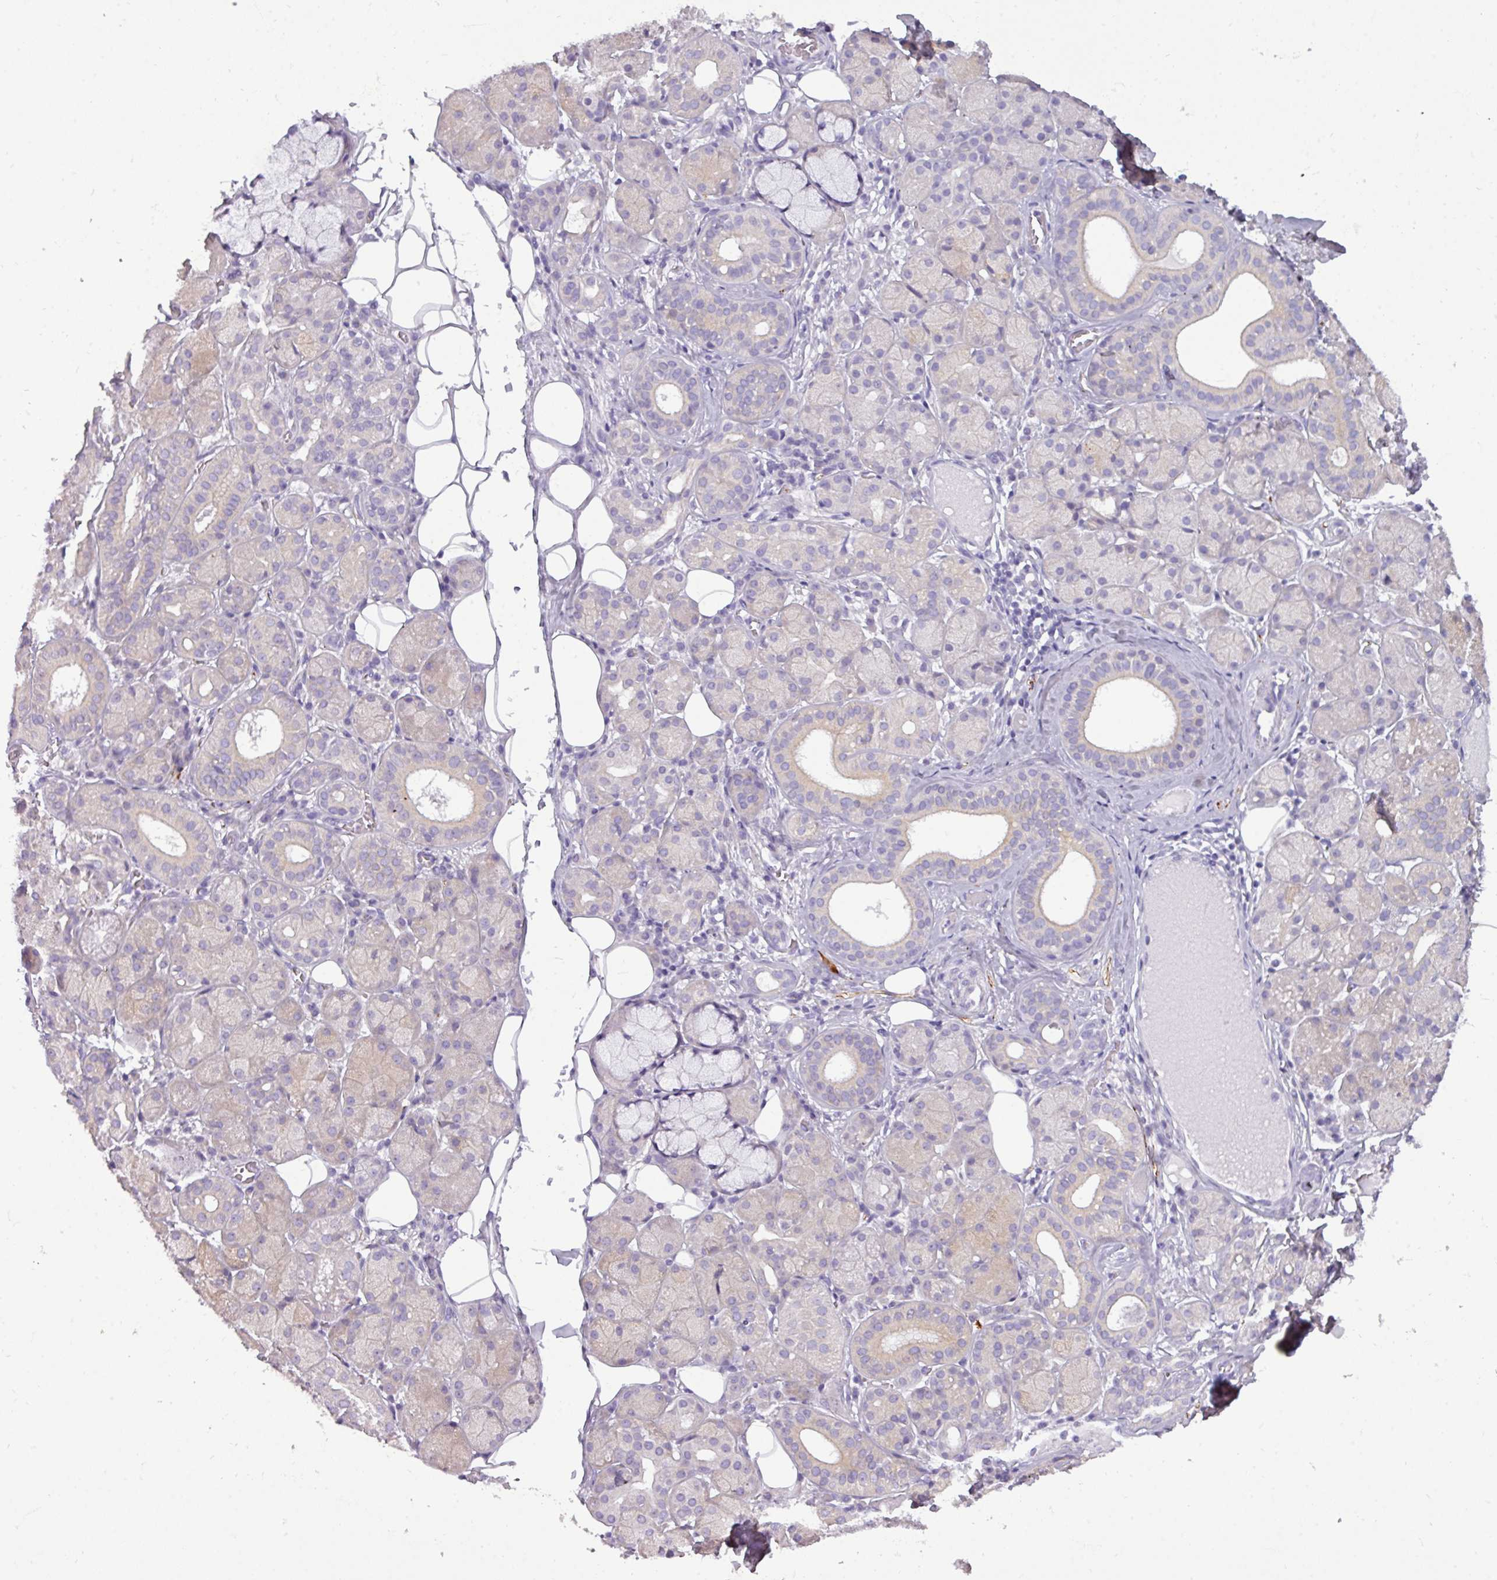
{"staining": {"intensity": "weak", "quantity": "25%-75%", "location": "cytoplasmic/membranous"}, "tissue": "salivary gland", "cell_type": "Glandular cells", "image_type": "normal", "snomed": [{"axis": "morphology", "description": "Squamous cell carcinoma, NOS"}, {"axis": "topography", "description": "Skin"}, {"axis": "topography", "description": "Head-Neck"}], "caption": "Approximately 25%-75% of glandular cells in unremarkable human salivary gland exhibit weak cytoplasmic/membranous protein positivity as visualized by brown immunohistochemical staining.", "gene": "DNAAF9", "patient": {"sex": "male", "age": 80}}